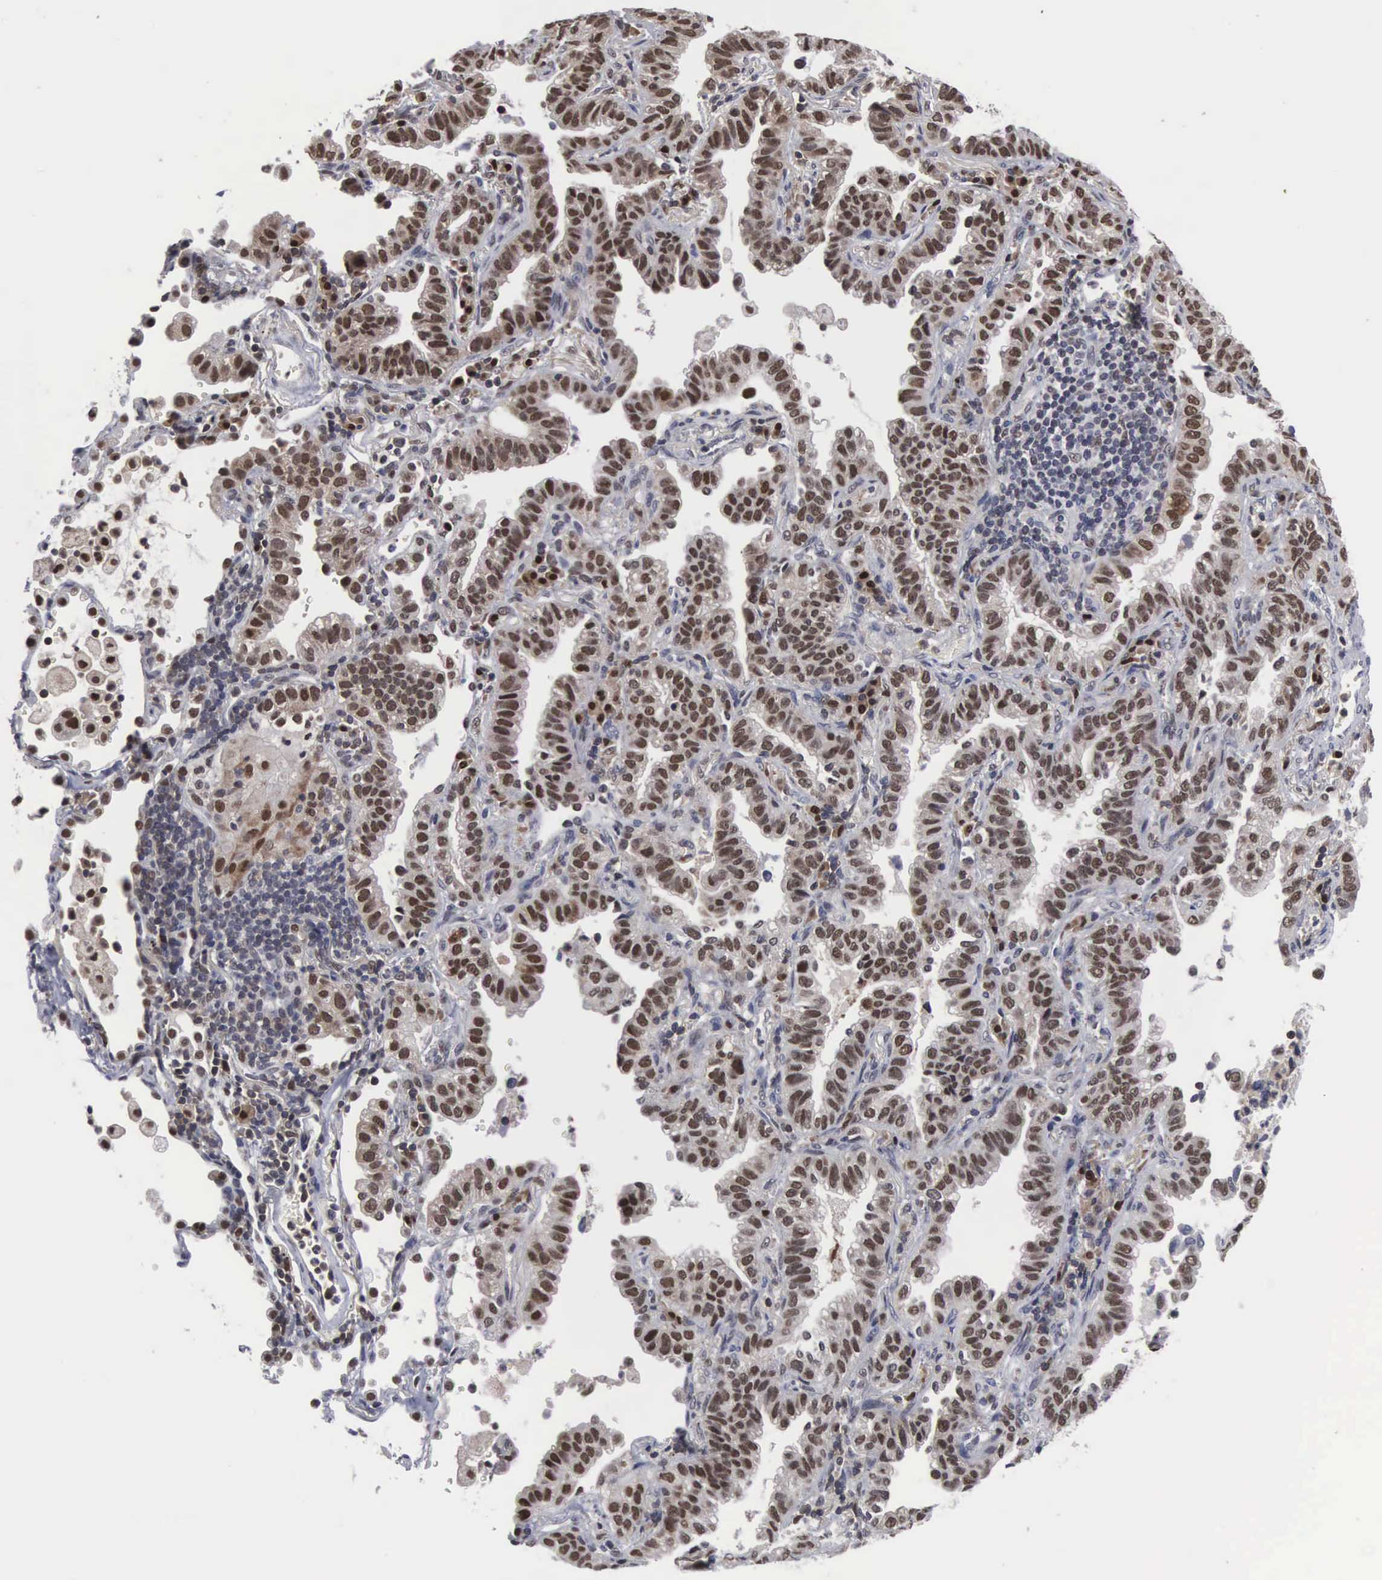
{"staining": {"intensity": "strong", "quantity": ">75%", "location": "nuclear"}, "tissue": "lung cancer", "cell_type": "Tumor cells", "image_type": "cancer", "snomed": [{"axis": "morphology", "description": "Adenocarcinoma, NOS"}, {"axis": "topography", "description": "Lung"}], "caption": "A micrograph showing strong nuclear staining in approximately >75% of tumor cells in lung cancer, as visualized by brown immunohistochemical staining.", "gene": "TRMT5", "patient": {"sex": "female", "age": 50}}